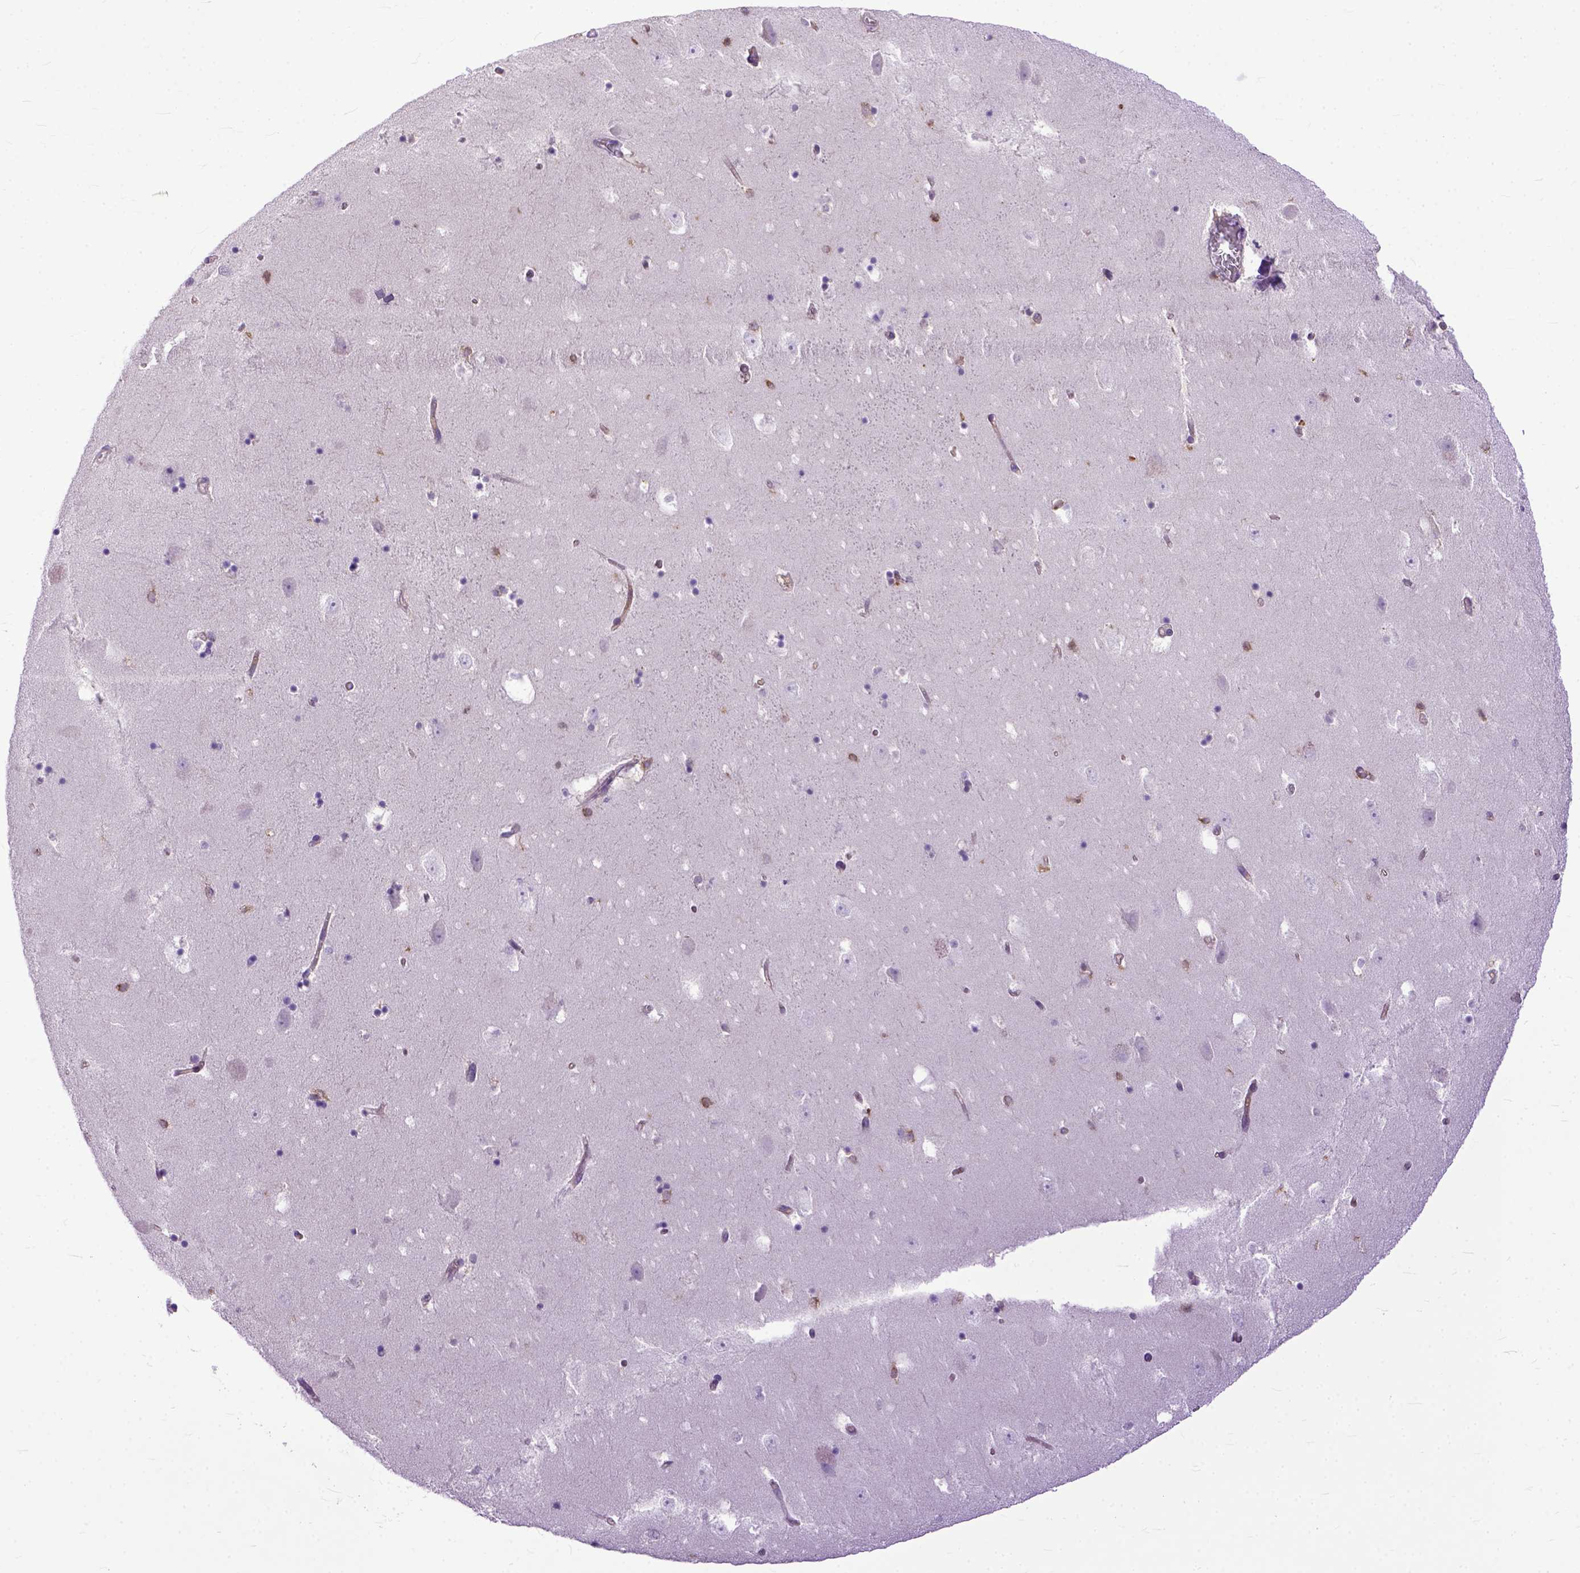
{"staining": {"intensity": "weak", "quantity": "<25%", "location": "cytoplasmic/membranous"}, "tissue": "hippocampus", "cell_type": "Glial cells", "image_type": "normal", "snomed": [{"axis": "morphology", "description": "Normal tissue, NOS"}, {"axis": "topography", "description": "Hippocampus"}], "caption": "Glial cells show no significant expression in benign hippocampus. (IHC, brightfield microscopy, high magnification).", "gene": "NAMPT", "patient": {"sex": "male", "age": 58}}